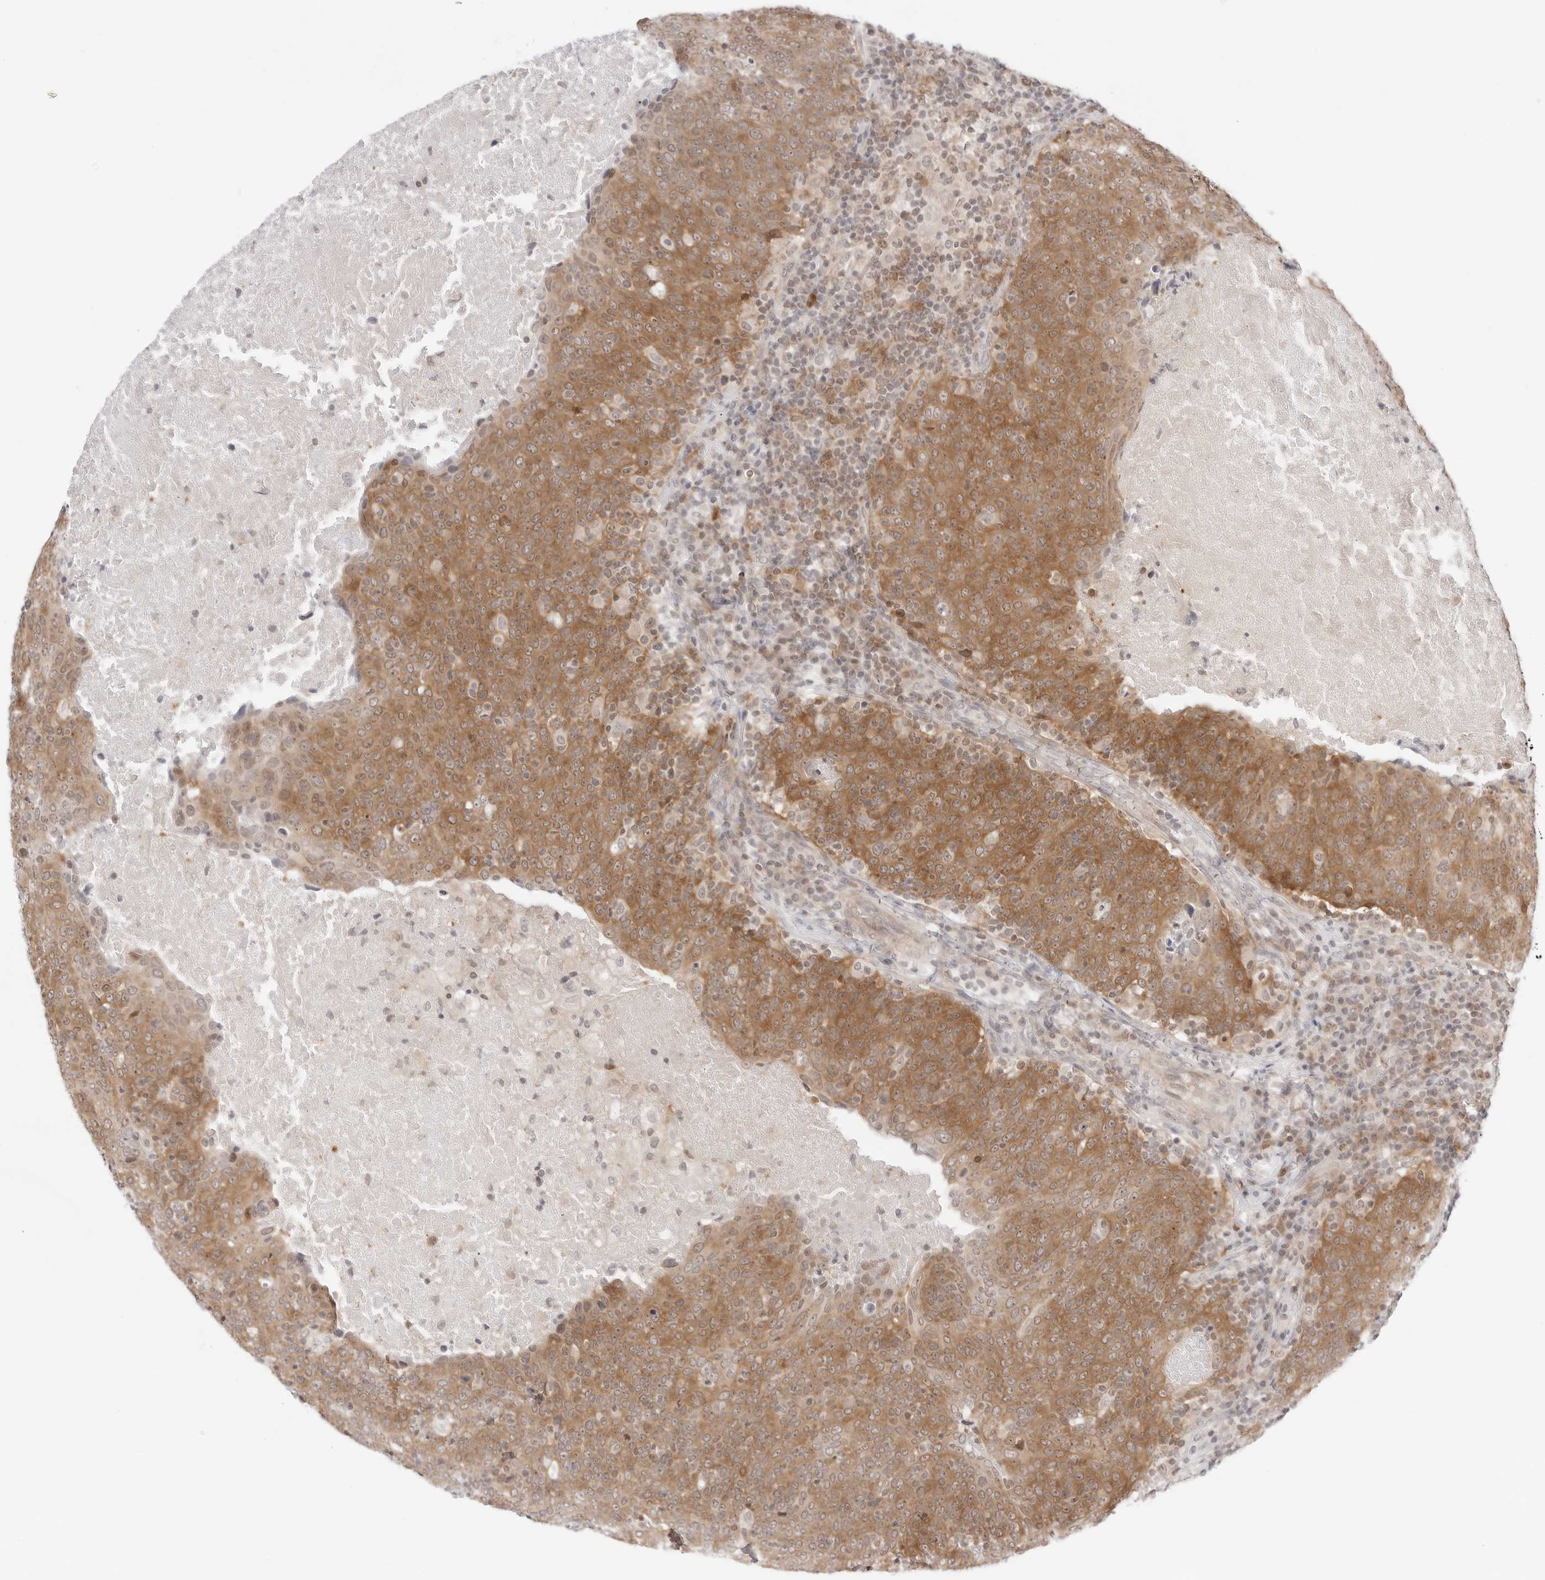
{"staining": {"intensity": "moderate", "quantity": ">75%", "location": "cytoplasmic/membranous"}, "tissue": "head and neck cancer", "cell_type": "Tumor cells", "image_type": "cancer", "snomed": [{"axis": "morphology", "description": "Squamous cell carcinoma, NOS"}, {"axis": "morphology", "description": "Squamous cell carcinoma, metastatic, NOS"}, {"axis": "topography", "description": "Lymph node"}, {"axis": "topography", "description": "Head-Neck"}], "caption": "Human head and neck cancer (metastatic squamous cell carcinoma) stained for a protein (brown) shows moderate cytoplasmic/membranous positive expression in about >75% of tumor cells.", "gene": "NUDC", "patient": {"sex": "male", "age": 62}}